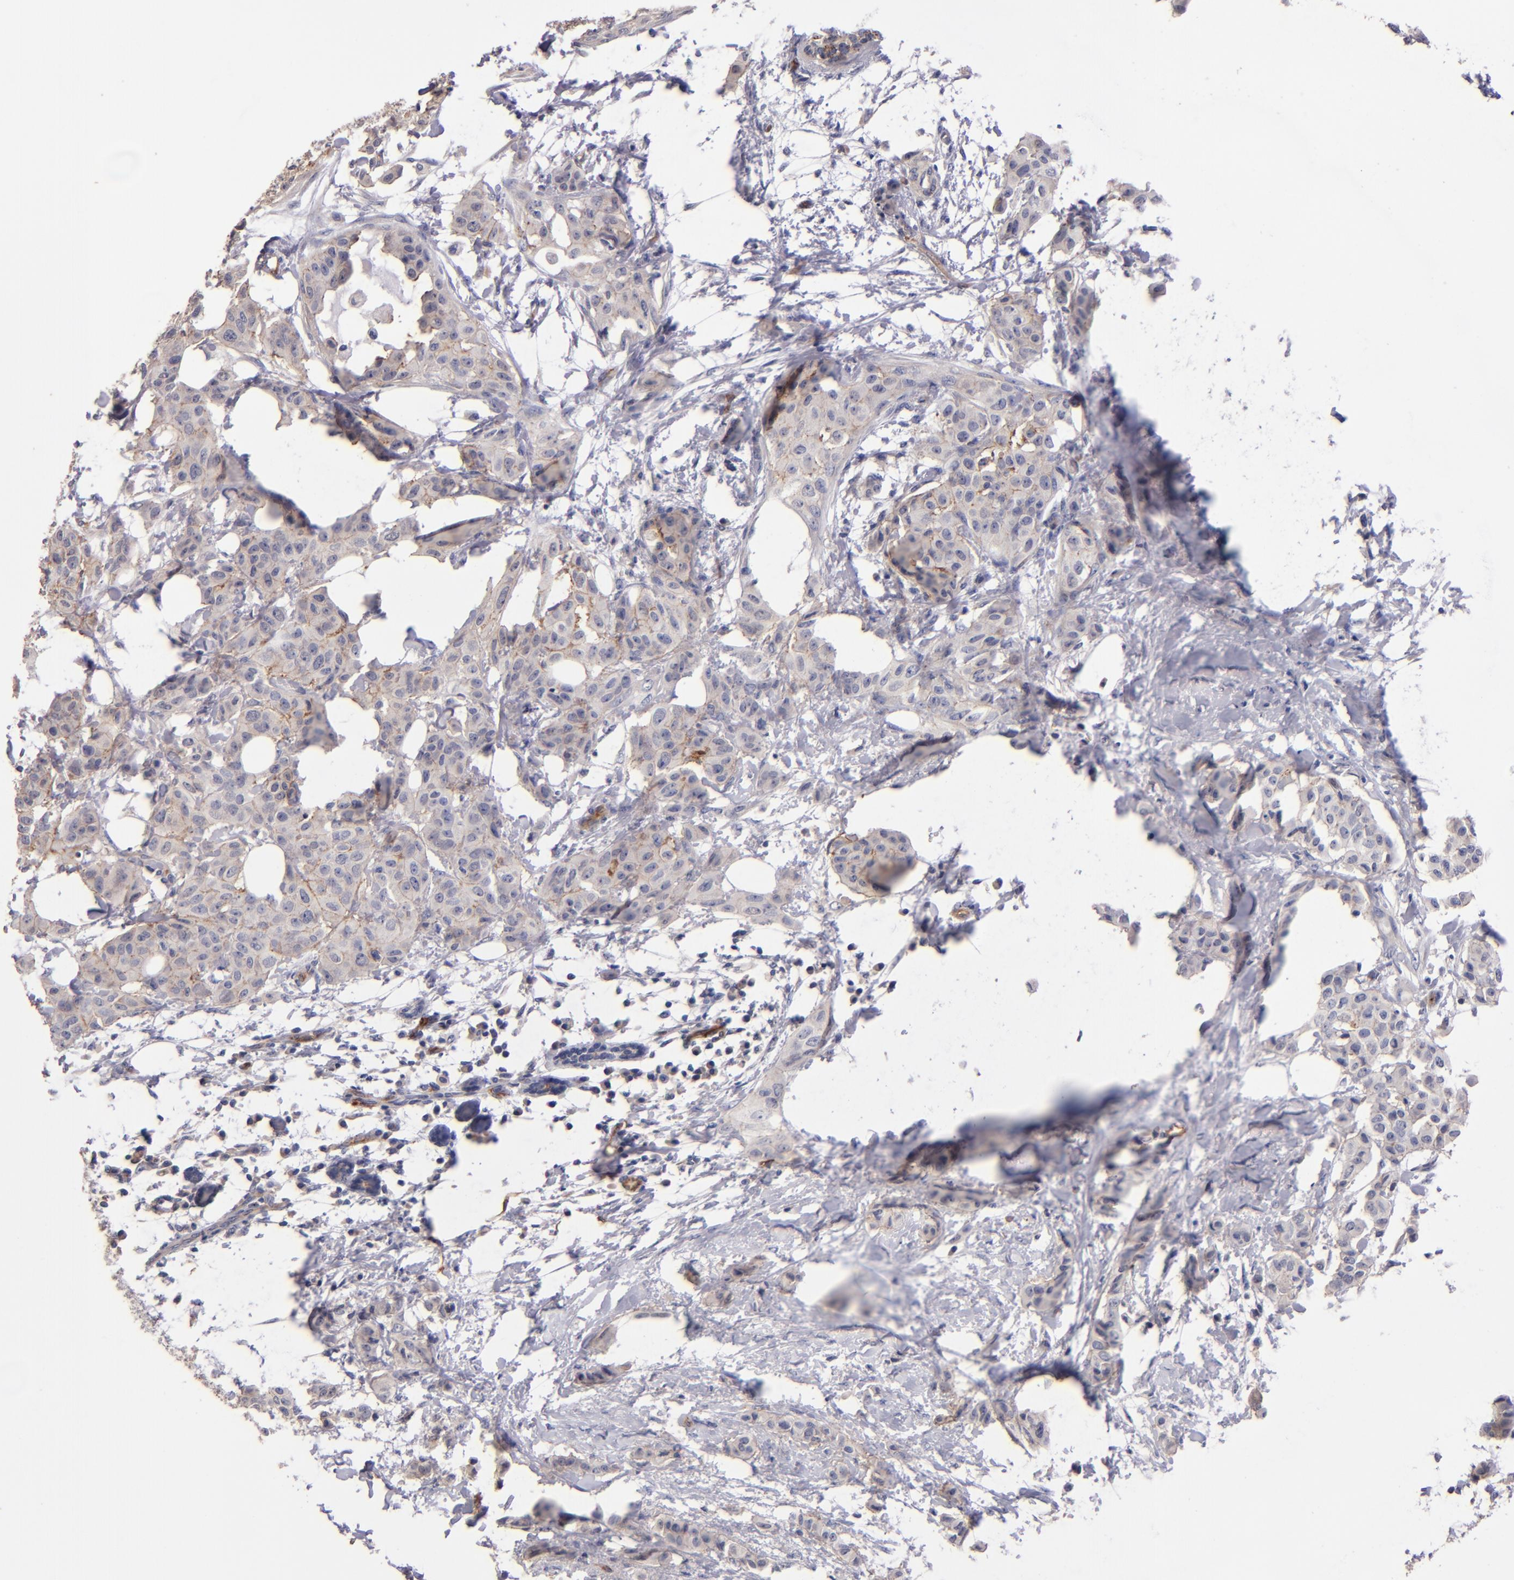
{"staining": {"intensity": "weak", "quantity": "25%-75%", "location": "cytoplasmic/membranous"}, "tissue": "breast cancer", "cell_type": "Tumor cells", "image_type": "cancer", "snomed": [{"axis": "morphology", "description": "Duct carcinoma"}, {"axis": "topography", "description": "Breast"}], "caption": "Breast intraductal carcinoma stained with a protein marker shows weak staining in tumor cells.", "gene": "CLDN5", "patient": {"sex": "female", "age": 40}}